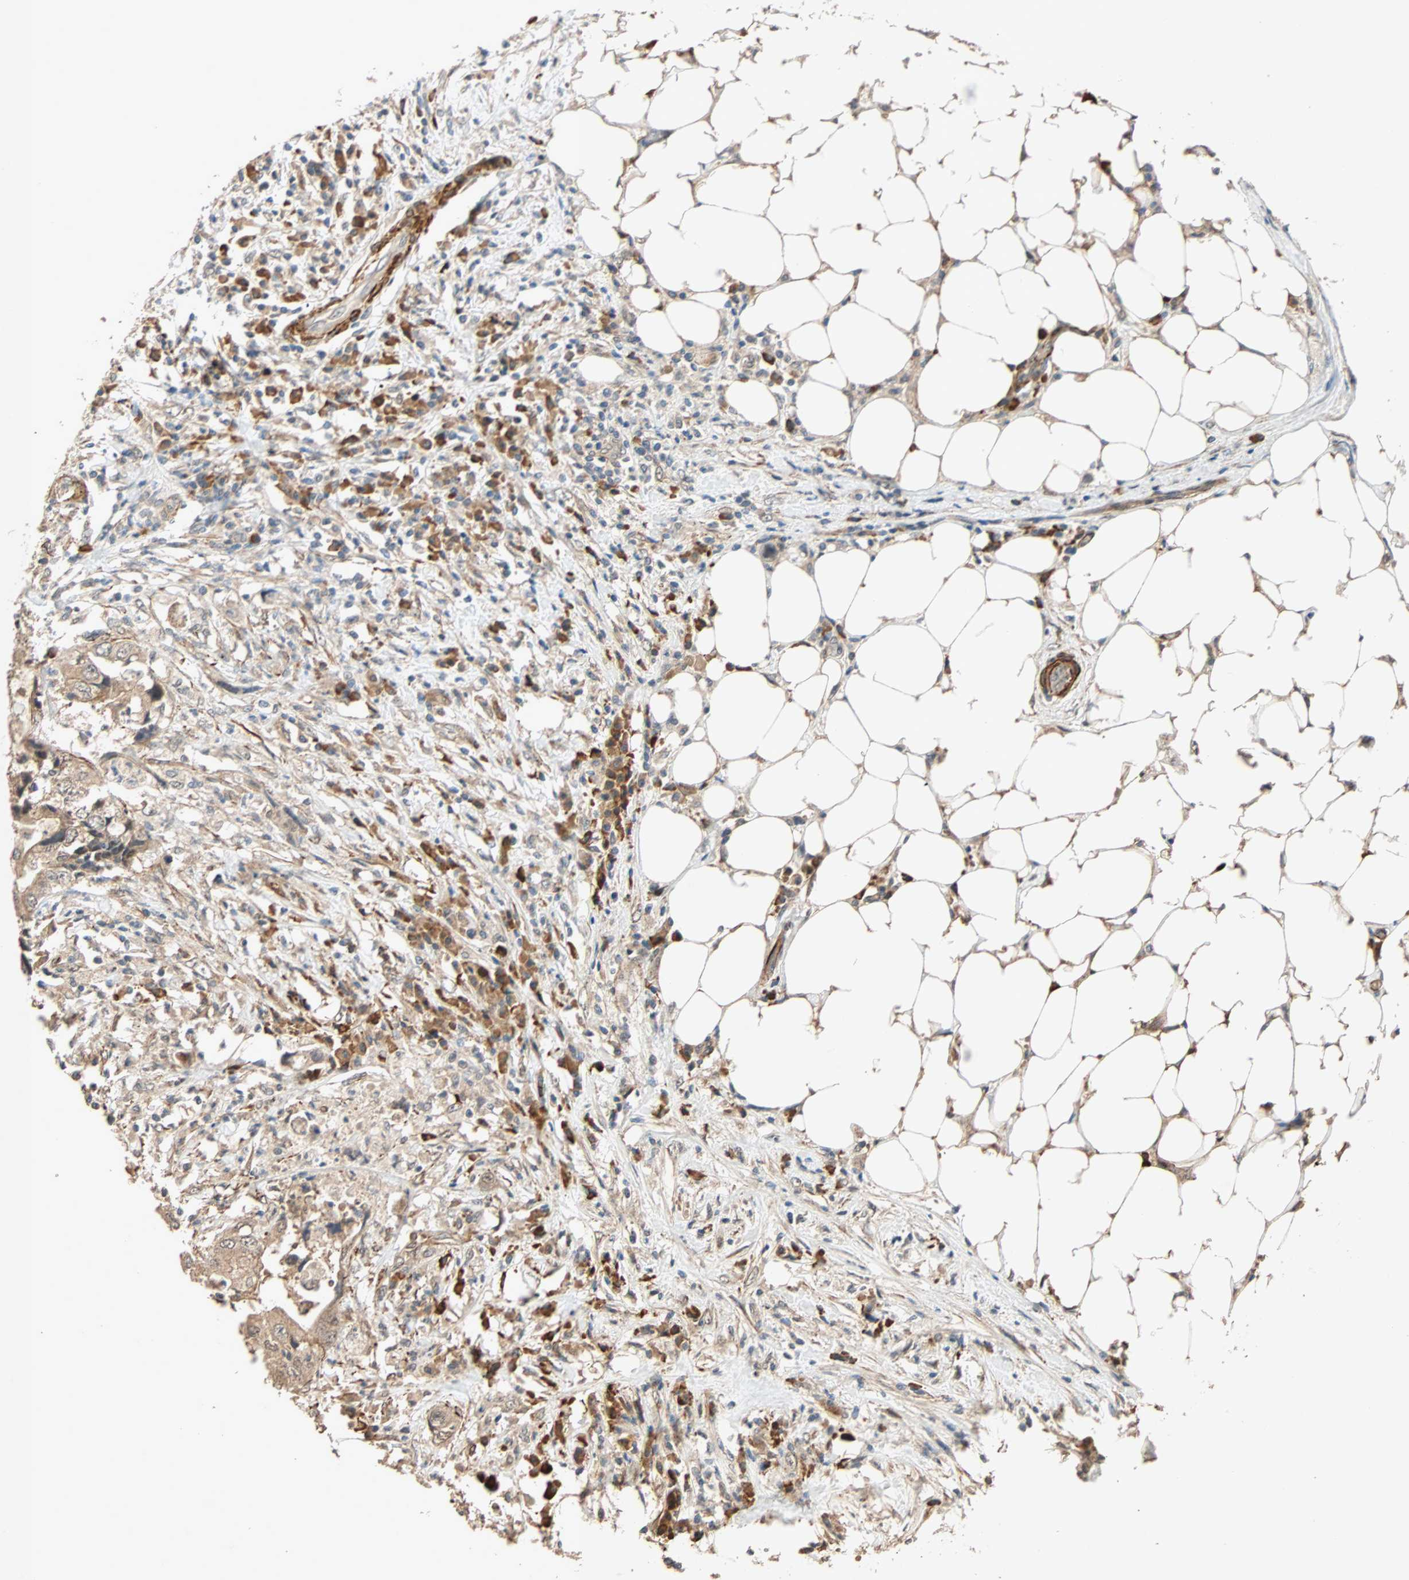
{"staining": {"intensity": "weak", "quantity": "25%-75%", "location": "cytoplasmic/membranous"}, "tissue": "colorectal cancer", "cell_type": "Tumor cells", "image_type": "cancer", "snomed": [{"axis": "morphology", "description": "Adenocarcinoma, NOS"}, {"axis": "topography", "description": "Colon"}], "caption": "Immunohistochemistry (IHC) (DAB) staining of colorectal cancer demonstrates weak cytoplasmic/membranous protein staining in about 25%-75% of tumor cells. Nuclei are stained in blue.", "gene": "QSER1", "patient": {"sex": "male", "age": 71}}